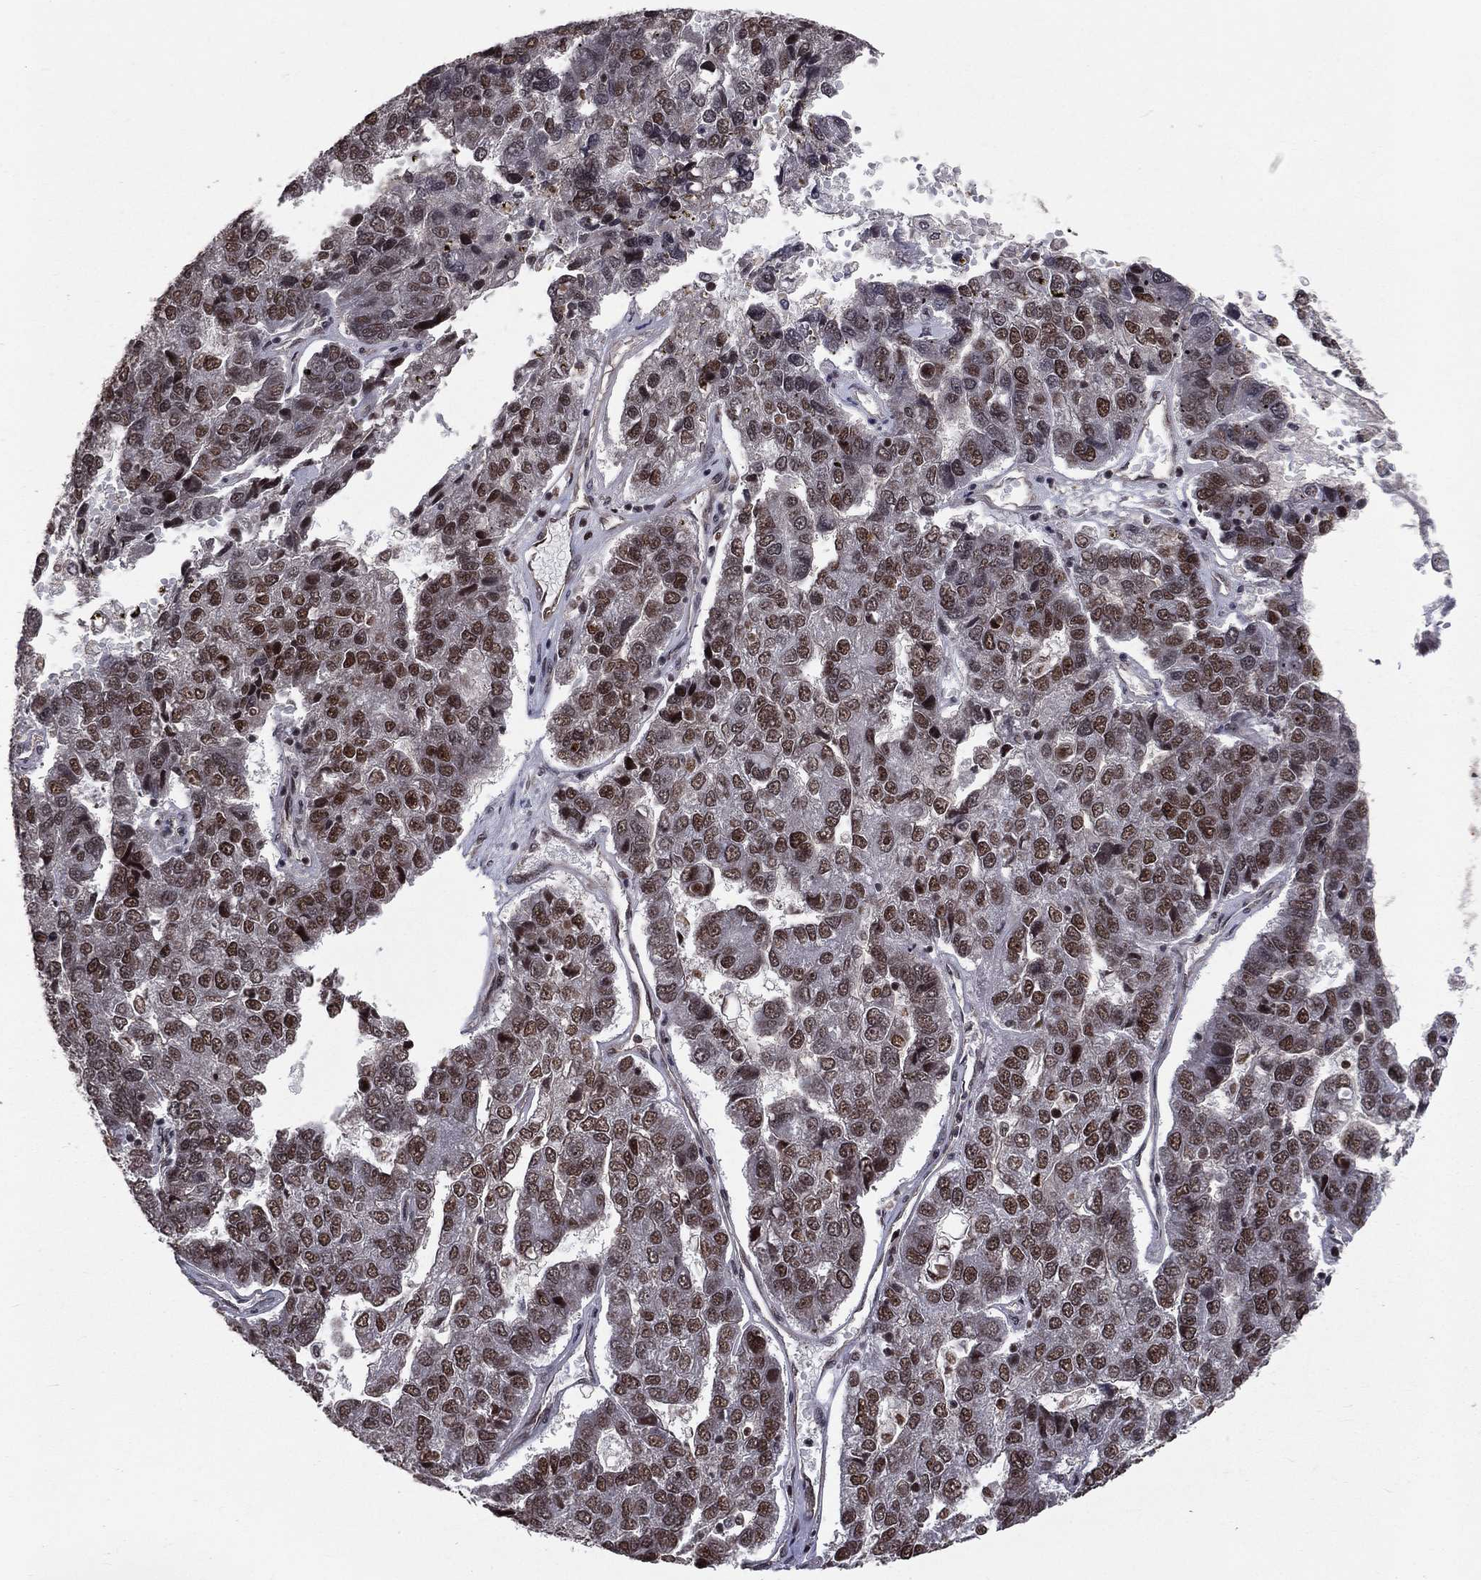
{"staining": {"intensity": "strong", "quantity": ">75%", "location": "nuclear"}, "tissue": "pancreatic cancer", "cell_type": "Tumor cells", "image_type": "cancer", "snomed": [{"axis": "morphology", "description": "Adenocarcinoma, NOS"}, {"axis": "topography", "description": "Pancreas"}], "caption": "Immunohistochemistry (IHC) staining of pancreatic cancer, which exhibits high levels of strong nuclear staining in approximately >75% of tumor cells indicating strong nuclear protein positivity. The staining was performed using DAB (brown) for protein detection and nuclei were counterstained in hematoxylin (blue).", "gene": "SMC3", "patient": {"sex": "female", "age": 61}}